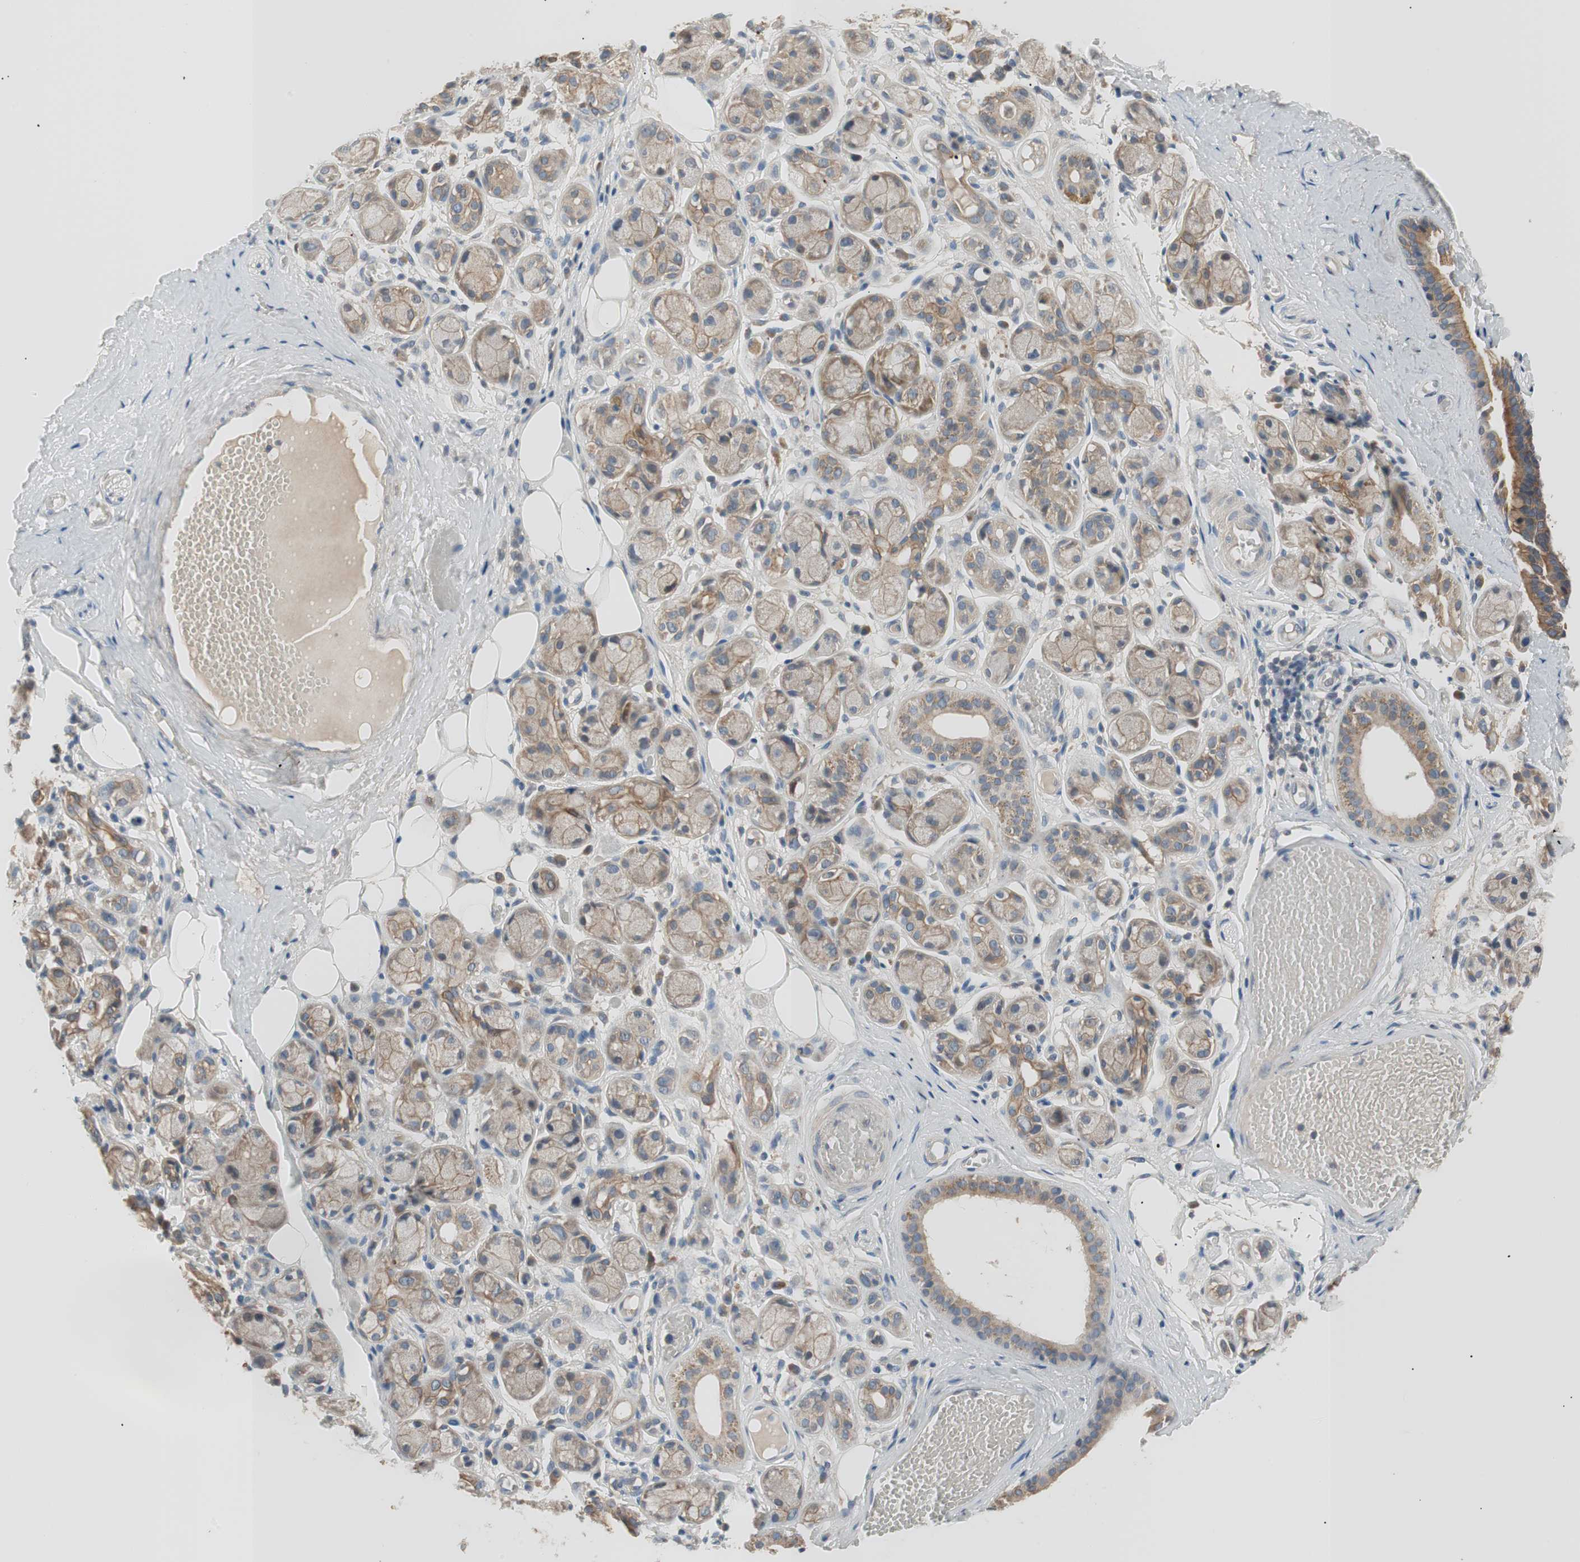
{"staining": {"intensity": "negative", "quantity": "none", "location": "none"}, "tissue": "adipose tissue", "cell_type": "Adipocytes", "image_type": "normal", "snomed": [{"axis": "morphology", "description": "Normal tissue, NOS"}, {"axis": "morphology", "description": "Inflammation, NOS"}, {"axis": "topography", "description": "Vascular tissue"}, {"axis": "topography", "description": "Salivary gland"}], "caption": "This is an immunohistochemistry (IHC) image of normal human adipose tissue. There is no positivity in adipocytes.", "gene": "FADS2", "patient": {"sex": "female", "age": 75}}